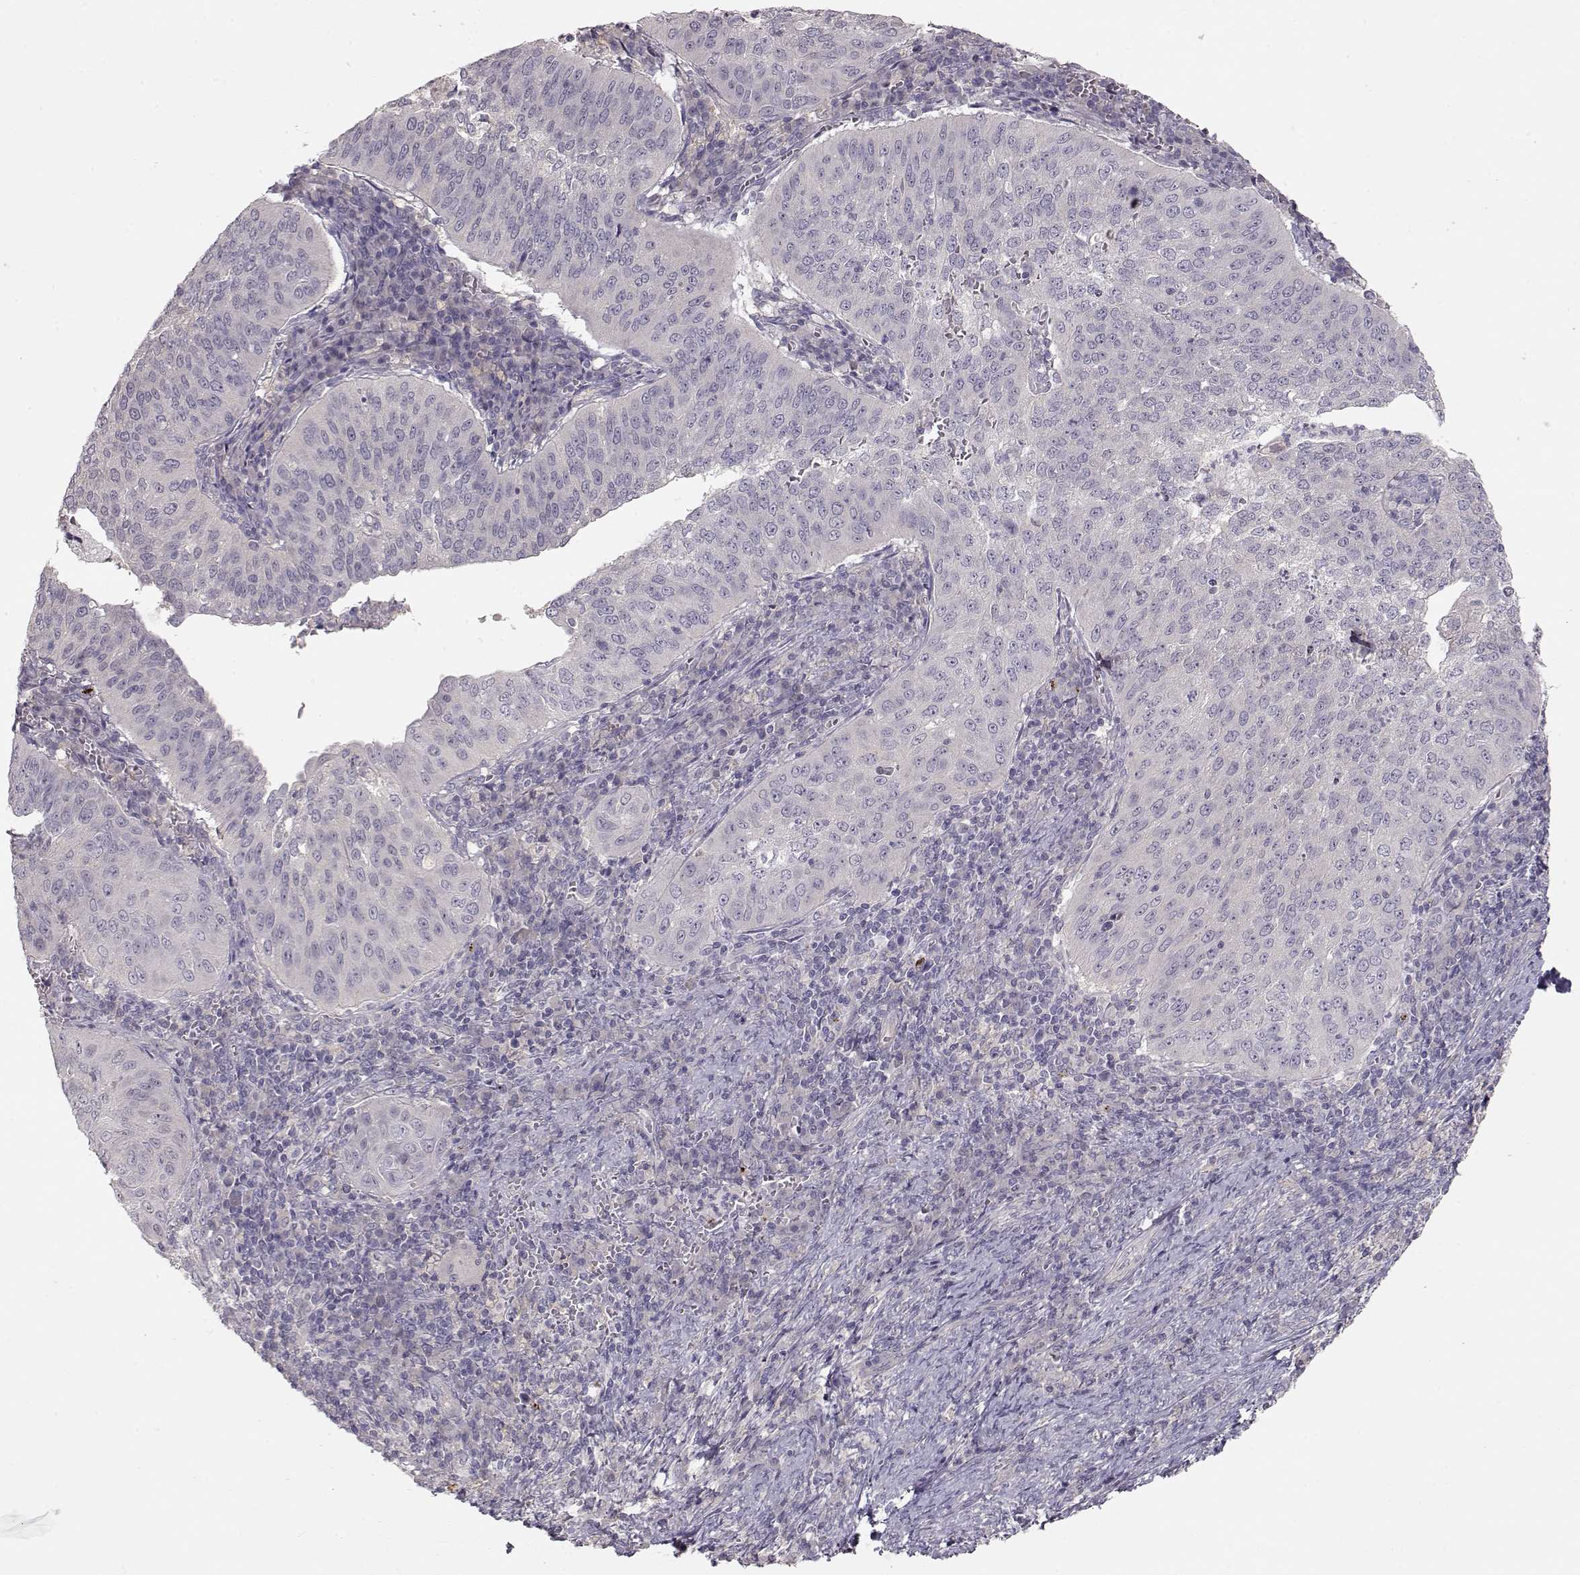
{"staining": {"intensity": "negative", "quantity": "none", "location": "none"}, "tissue": "cervical cancer", "cell_type": "Tumor cells", "image_type": "cancer", "snomed": [{"axis": "morphology", "description": "Squamous cell carcinoma, NOS"}, {"axis": "topography", "description": "Cervix"}], "caption": "Tumor cells are negative for protein expression in human squamous cell carcinoma (cervical).", "gene": "ARHGAP8", "patient": {"sex": "female", "age": 39}}